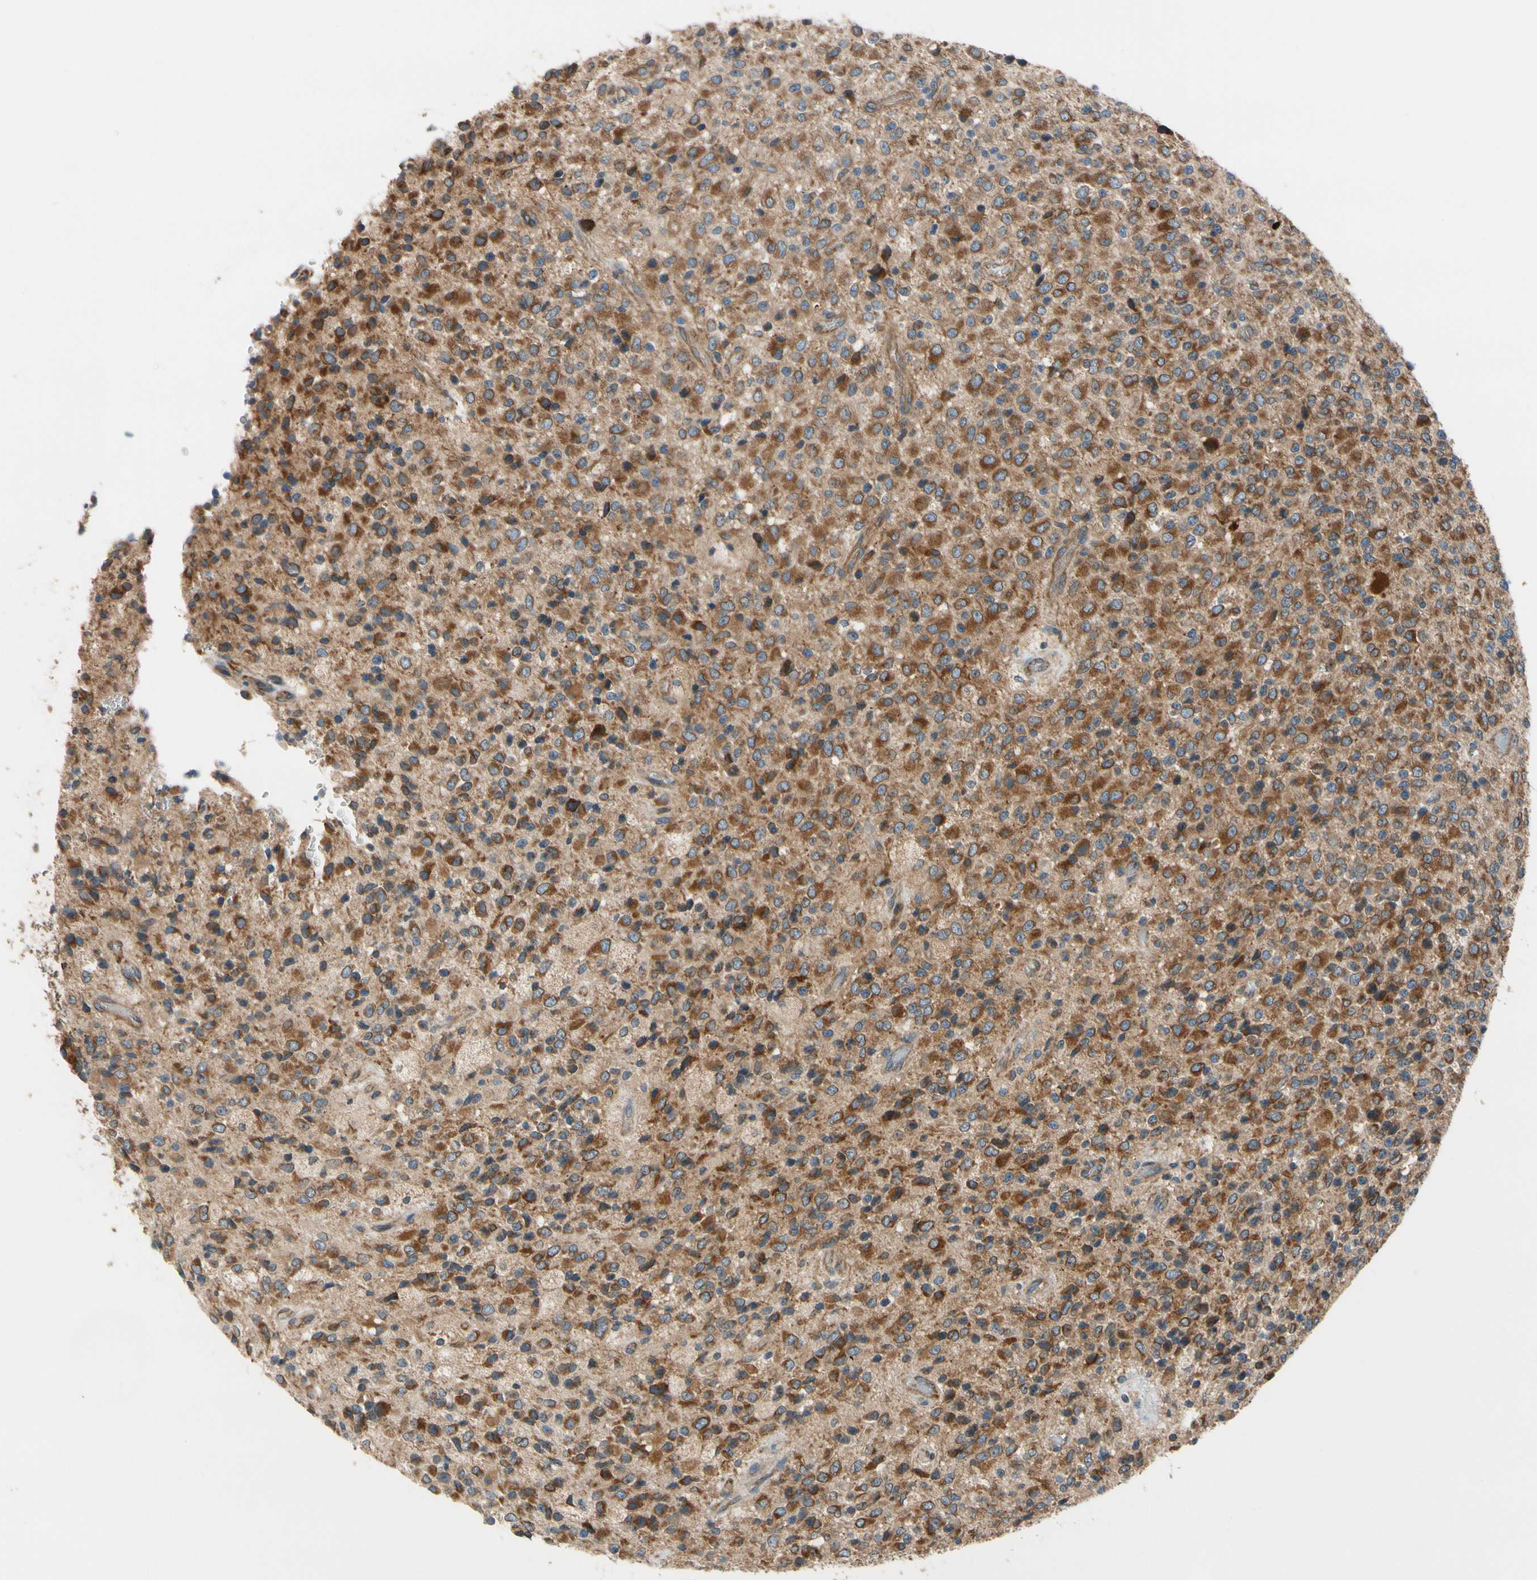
{"staining": {"intensity": "moderate", "quantity": ">75%", "location": "cytoplasmic/membranous"}, "tissue": "glioma", "cell_type": "Tumor cells", "image_type": "cancer", "snomed": [{"axis": "morphology", "description": "Glioma, malignant, High grade"}, {"axis": "topography", "description": "pancreas cauda"}], "caption": "Glioma stained with DAB immunohistochemistry shows medium levels of moderate cytoplasmic/membranous expression in about >75% of tumor cells.", "gene": "CLCC1", "patient": {"sex": "male", "age": 60}}